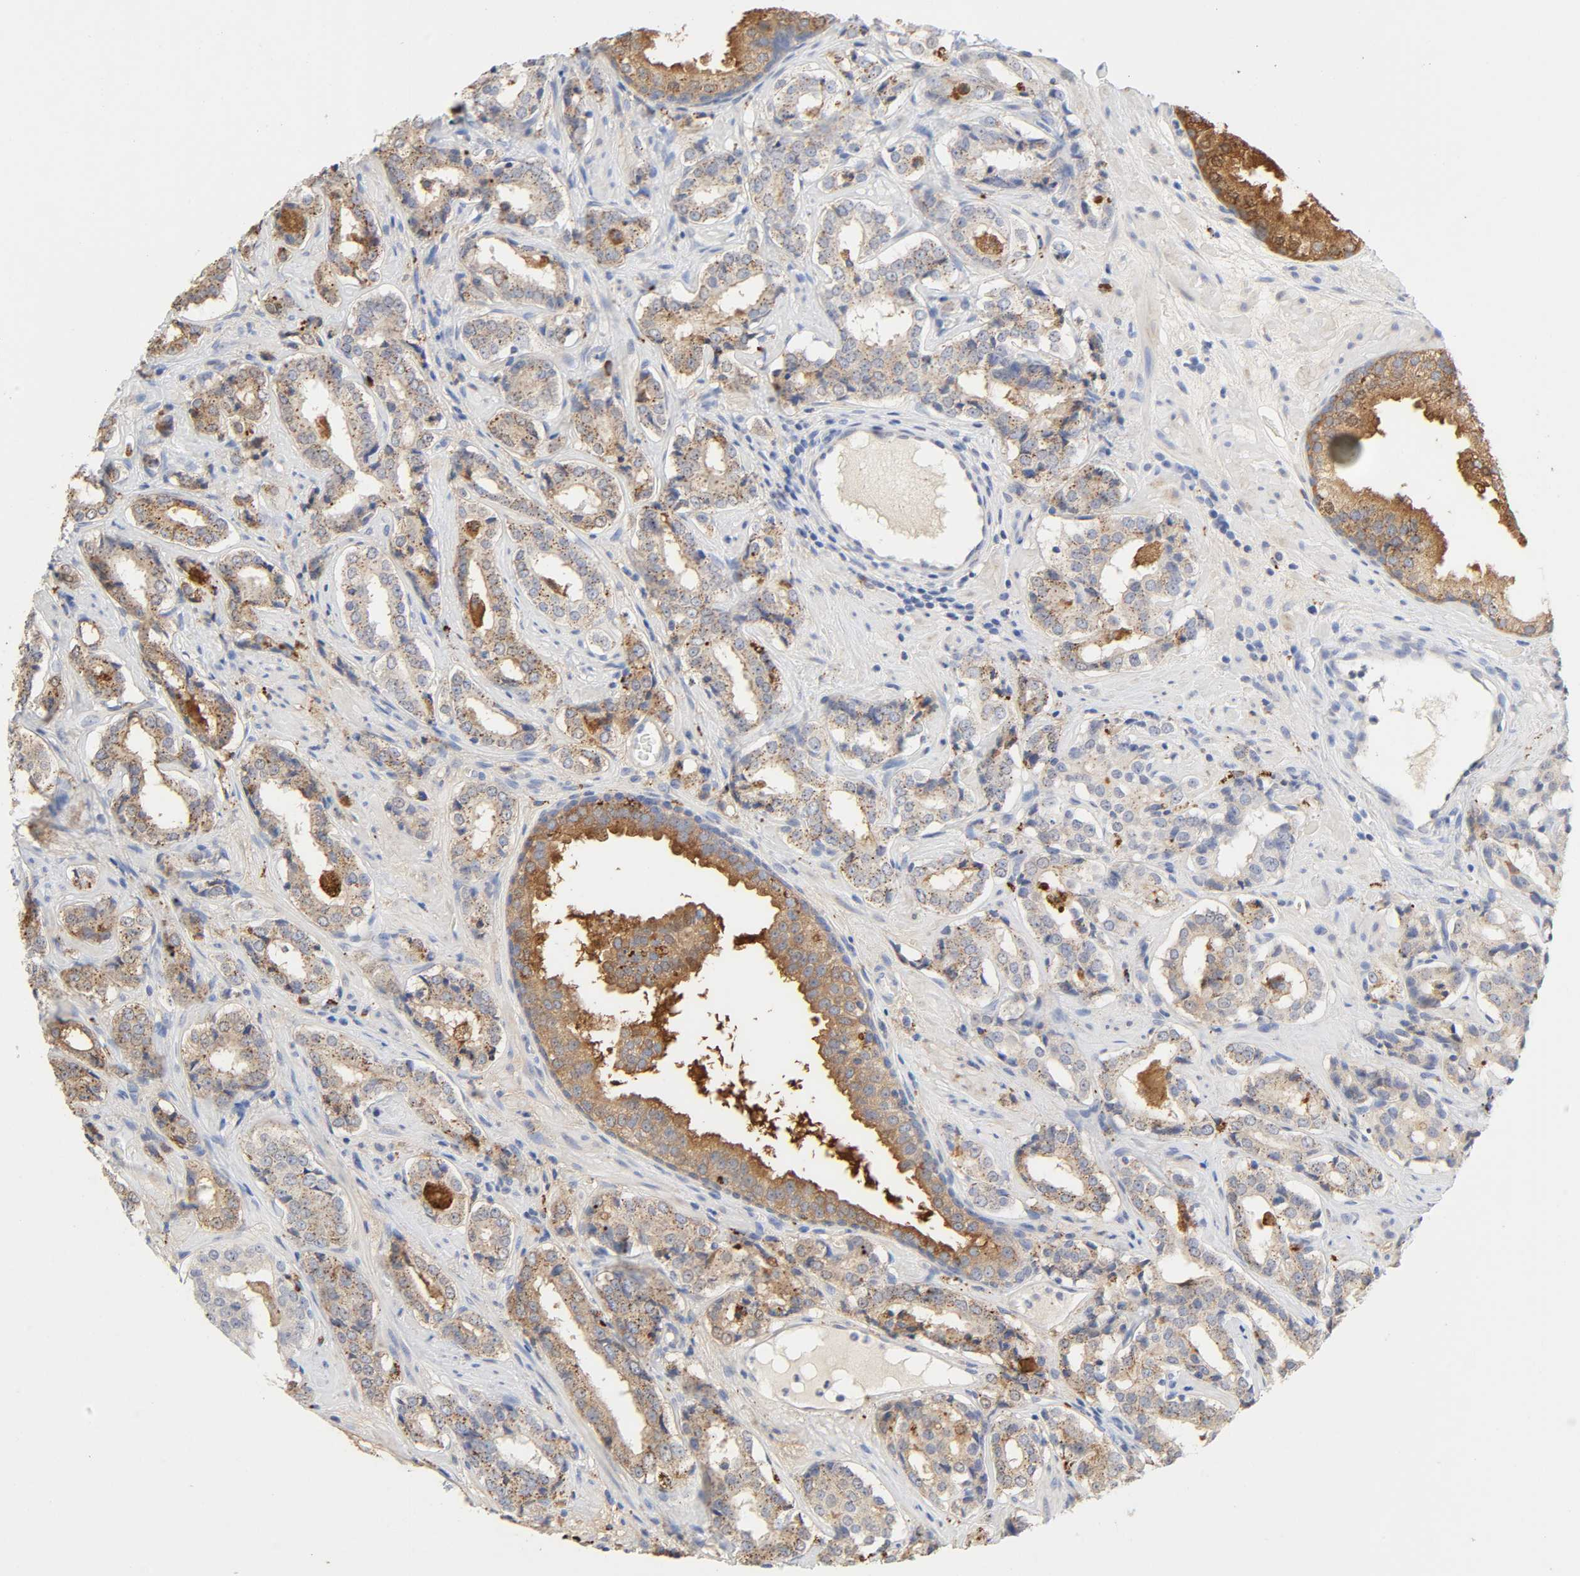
{"staining": {"intensity": "moderate", "quantity": "25%-75%", "location": "cytoplasmic/membranous"}, "tissue": "prostate cancer", "cell_type": "Tumor cells", "image_type": "cancer", "snomed": [{"axis": "morphology", "description": "Adenocarcinoma, Medium grade"}, {"axis": "topography", "description": "Prostate"}], "caption": "Immunohistochemical staining of prostate cancer (medium-grade adenocarcinoma) exhibits medium levels of moderate cytoplasmic/membranous staining in about 25%-75% of tumor cells. Using DAB (3,3'-diaminobenzidine) (brown) and hematoxylin (blue) stains, captured at high magnification using brightfield microscopy.", "gene": "MAGEB17", "patient": {"sex": "male", "age": 60}}